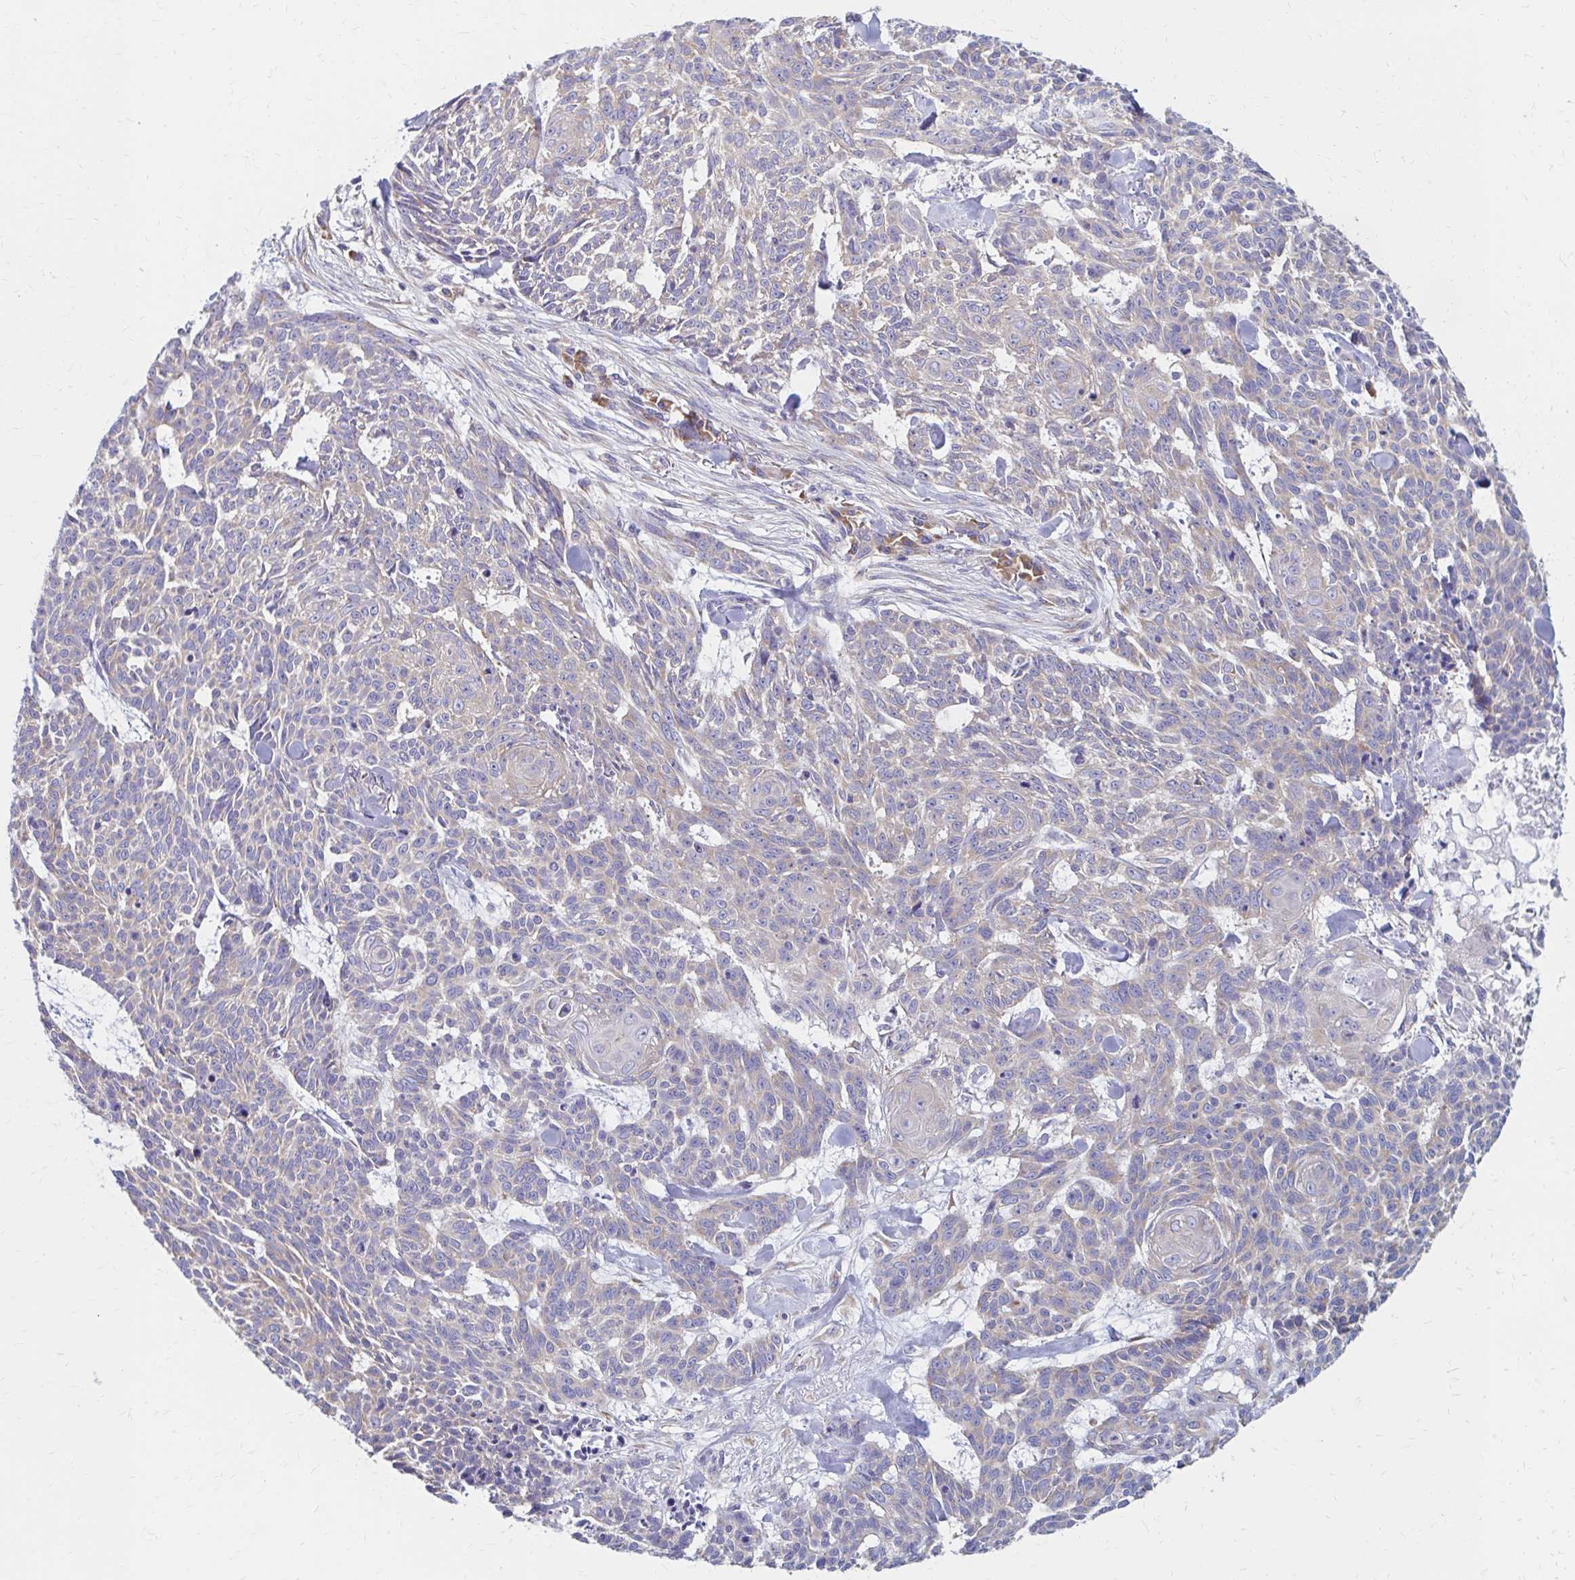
{"staining": {"intensity": "moderate", "quantity": "<25%", "location": "cytoplasmic/membranous"}, "tissue": "skin cancer", "cell_type": "Tumor cells", "image_type": "cancer", "snomed": [{"axis": "morphology", "description": "Basal cell carcinoma"}, {"axis": "topography", "description": "Skin"}], "caption": "Skin basal cell carcinoma stained for a protein reveals moderate cytoplasmic/membranous positivity in tumor cells.", "gene": "RPL27A", "patient": {"sex": "female", "age": 93}}